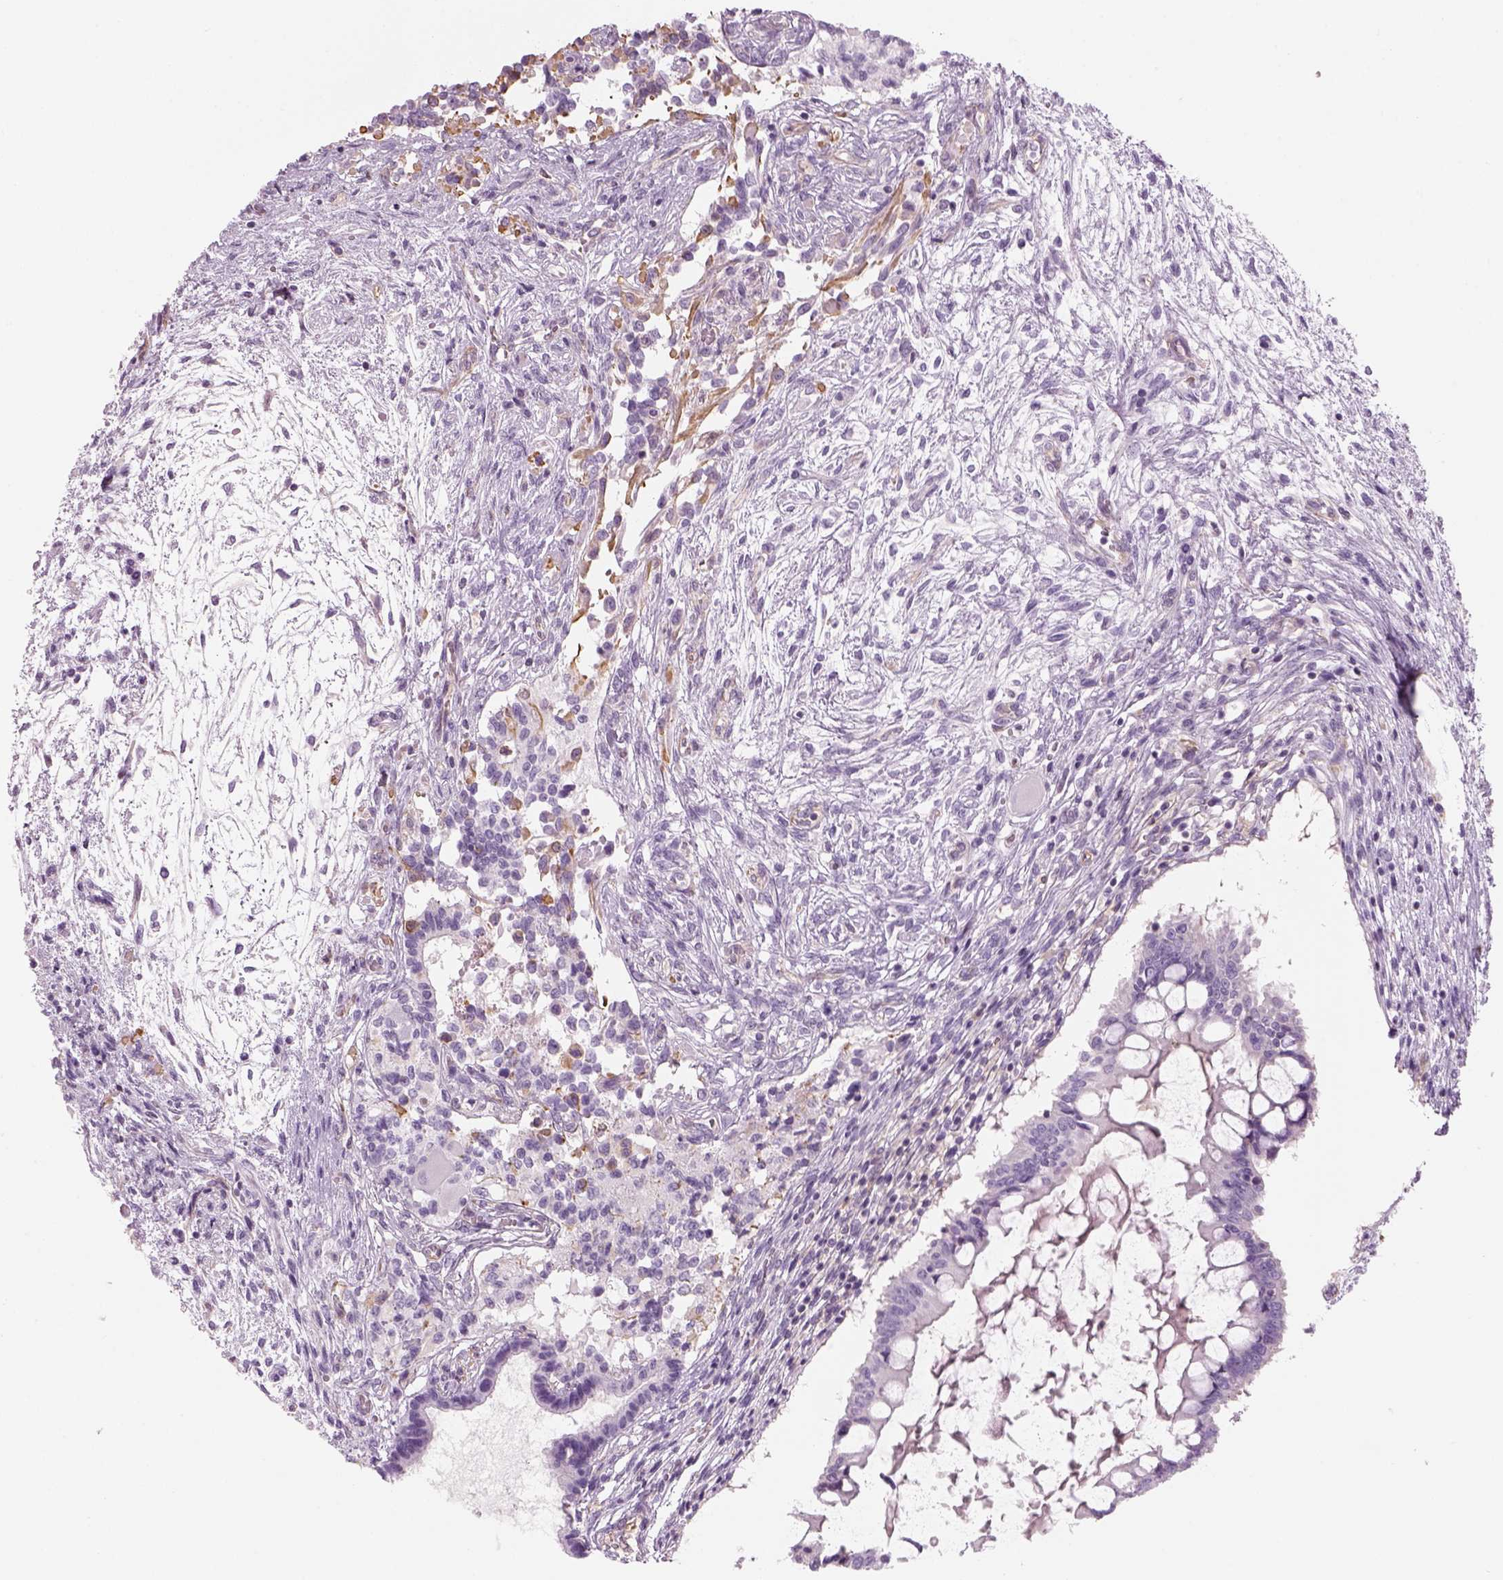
{"staining": {"intensity": "negative", "quantity": "none", "location": "none"}, "tissue": "testis cancer", "cell_type": "Tumor cells", "image_type": "cancer", "snomed": [{"axis": "morphology", "description": "Carcinoma, Embryonal, NOS"}, {"axis": "topography", "description": "Testis"}], "caption": "DAB immunohistochemical staining of embryonal carcinoma (testis) reveals no significant positivity in tumor cells. (DAB (3,3'-diaminobenzidine) IHC with hematoxylin counter stain).", "gene": "SLC1A7", "patient": {"sex": "male", "age": 37}}